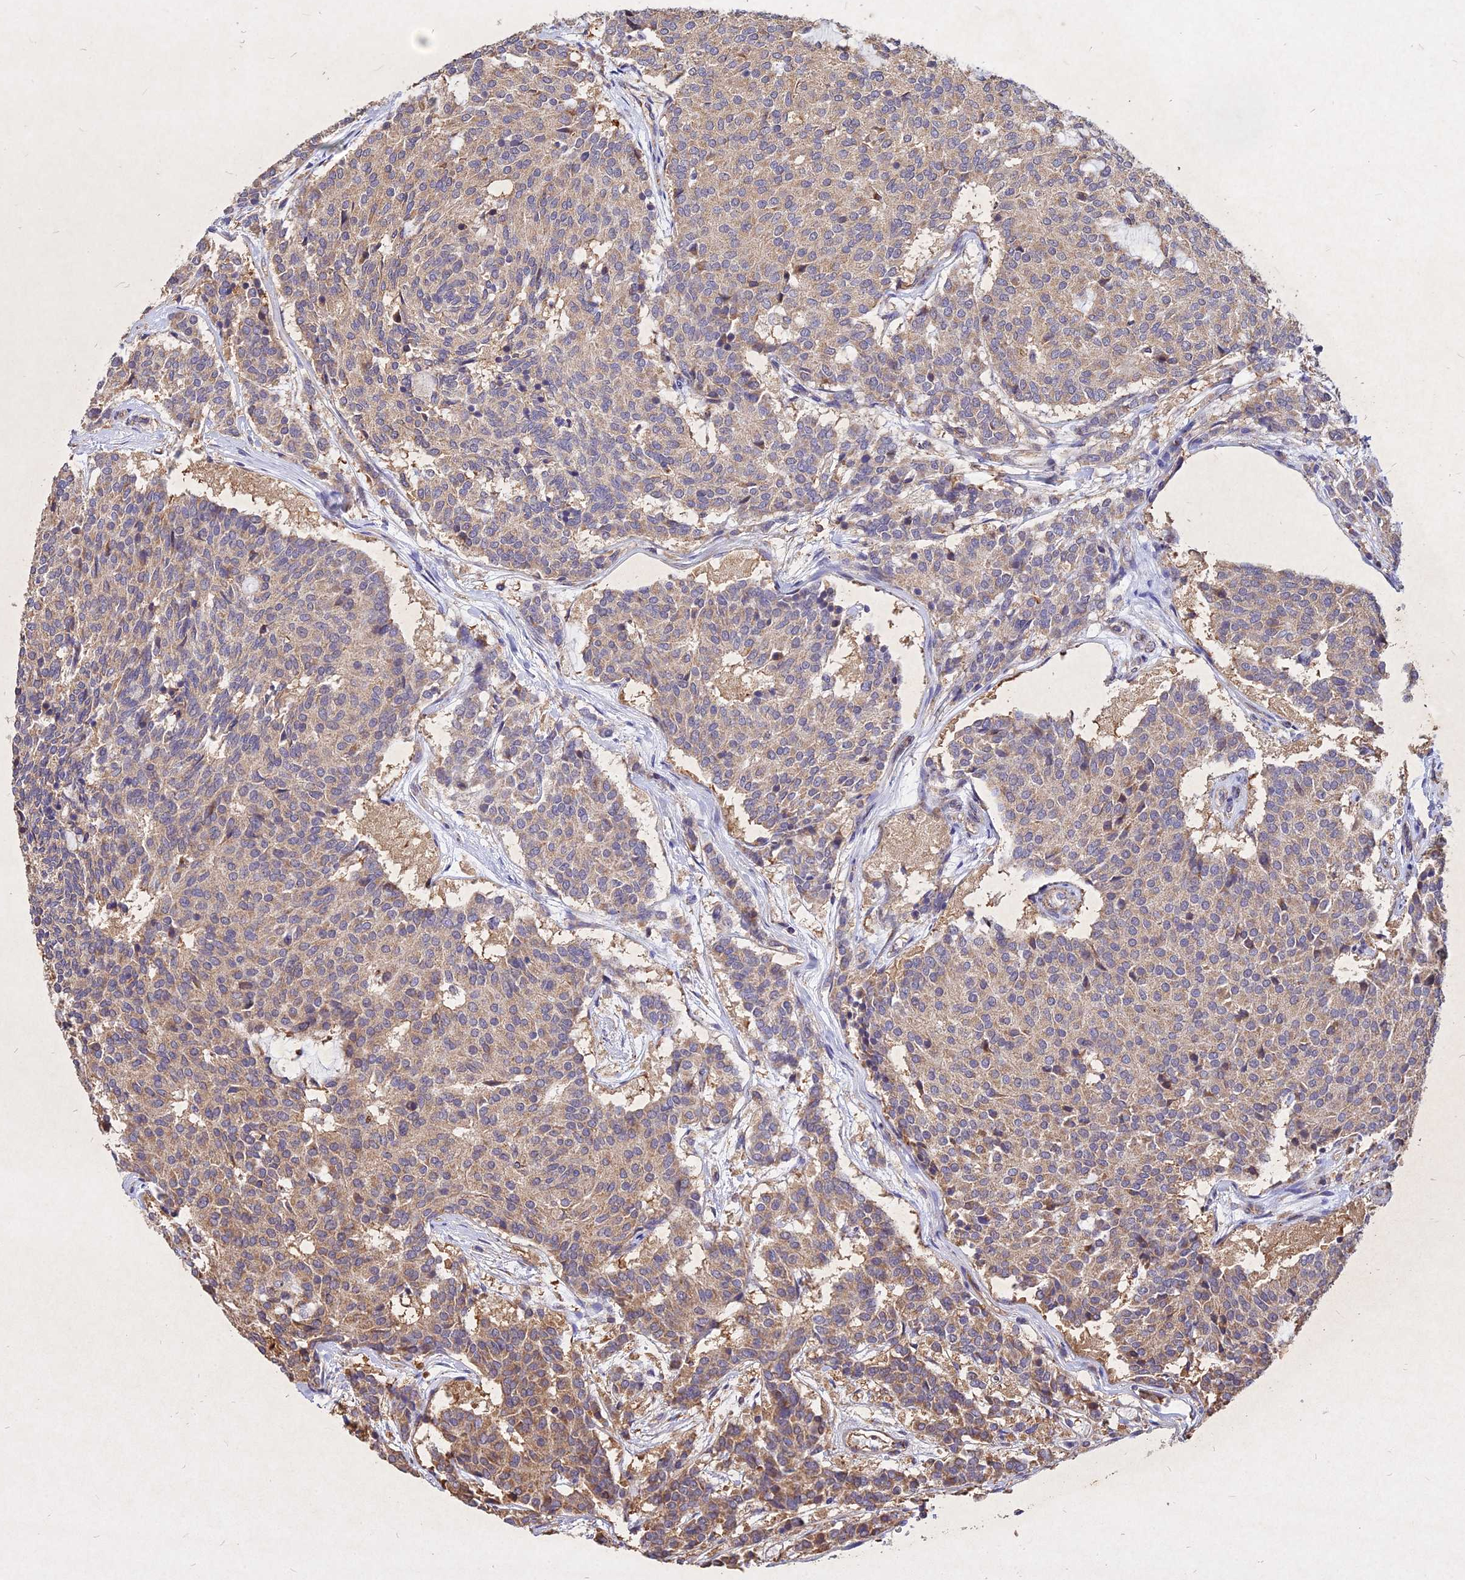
{"staining": {"intensity": "weak", "quantity": ">75%", "location": "cytoplasmic/membranous"}, "tissue": "carcinoid", "cell_type": "Tumor cells", "image_type": "cancer", "snomed": [{"axis": "morphology", "description": "Carcinoid, malignant, NOS"}, {"axis": "topography", "description": "Pancreas"}], "caption": "Carcinoid (malignant) tissue demonstrates weak cytoplasmic/membranous positivity in approximately >75% of tumor cells, visualized by immunohistochemistry. The protein of interest is shown in brown color, while the nuclei are stained blue.", "gene": "SKA1", "patient": {"sex": "female", "age": 54}}